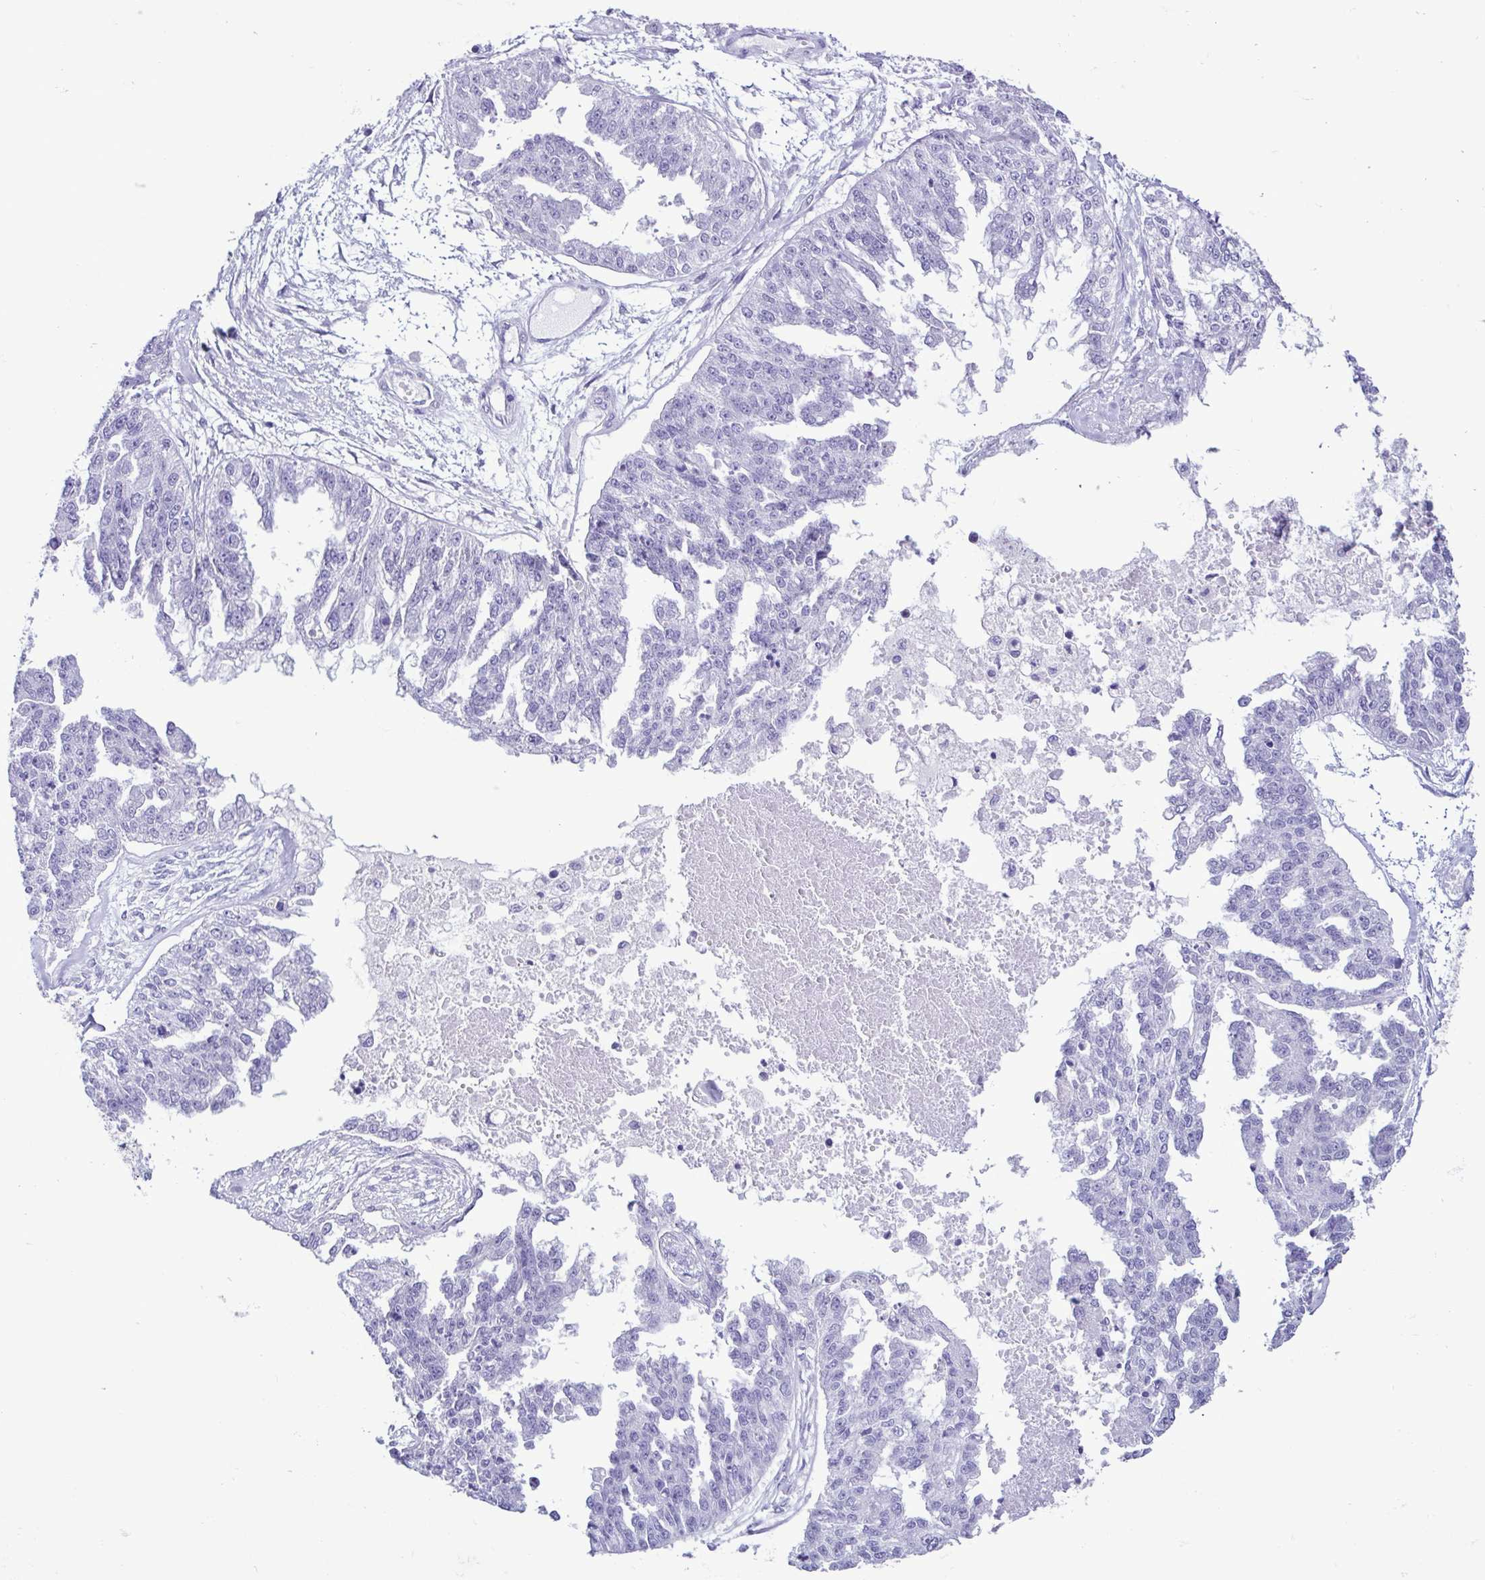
{"staining": {"intensity": "negative", "quantity": "none", "location": "none"}, "tissue": "ovarian cancer", "cell_type": "Tumor cells", "image_type": "cancer", "snomed": [{"axis": "morphology", "description": "Cystadenocarcinoma, serous, NOS"}, {"axis": "topography", "description": "Ovary"}], "caption": "An IHC micrograph of ovarian cancer is shown. There is no staining in tumor cells of ovarian cancer.", "gene": "CBY2", "patient": {"sex": "female", "age": 58}}